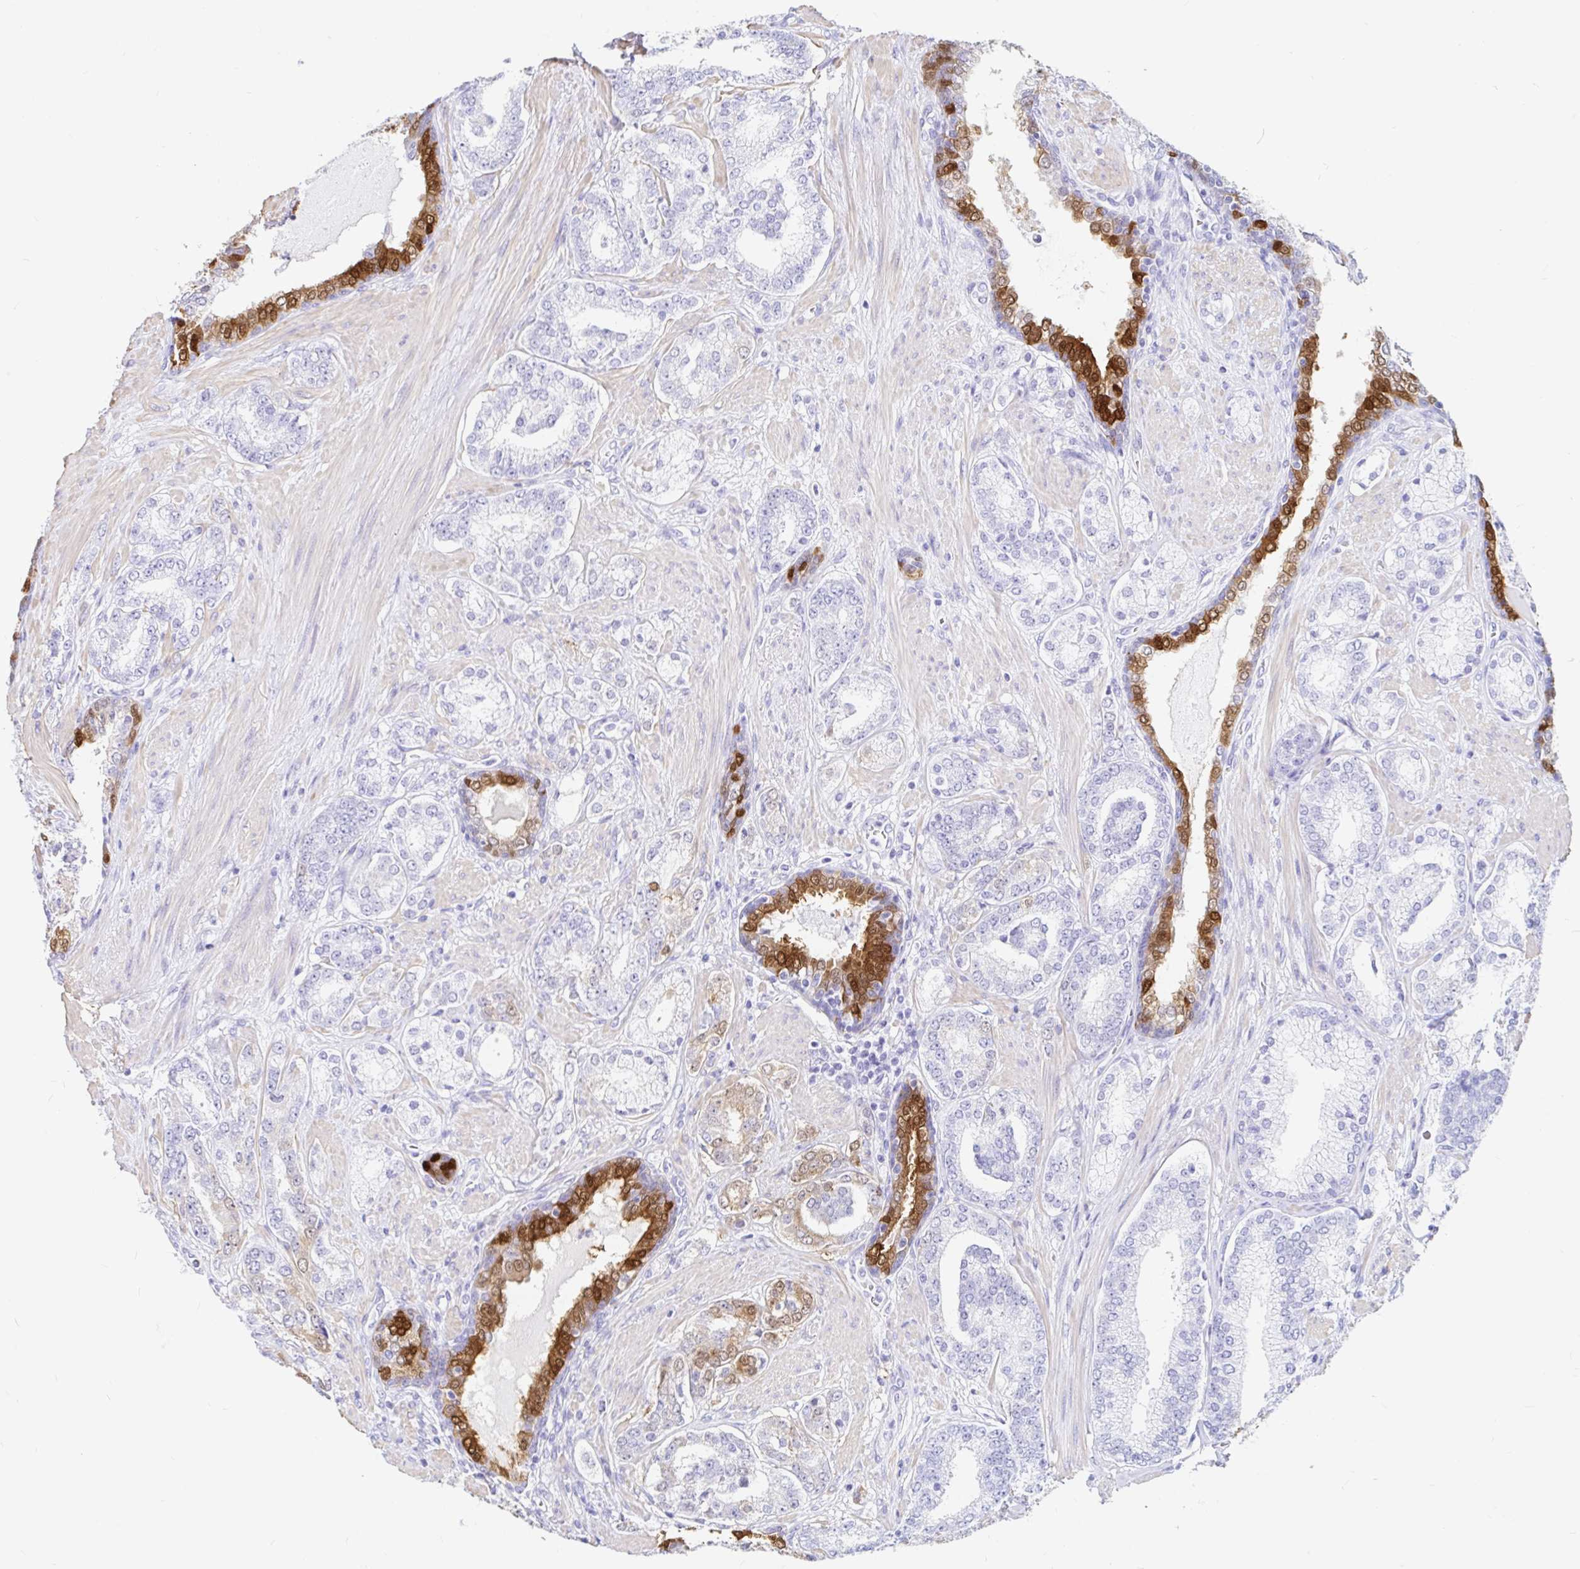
{"staining": {"intensity": "negative", "quantity": "none", "location": "none"}, "tissue": "prostate cancer", "cell_type": "Tumor cells", "image_type": "cancer", "snomed": [{"axis": "morphology", "description": "Adenocarcinoma, High grade"}, {"axis": "topography", "description": "Prostate"}], "caption": "There is no significant staining in tumor cells of prostate cancer.", "gene": "PPP1R1B", "patient": {"sex": "male", "age": 62}}